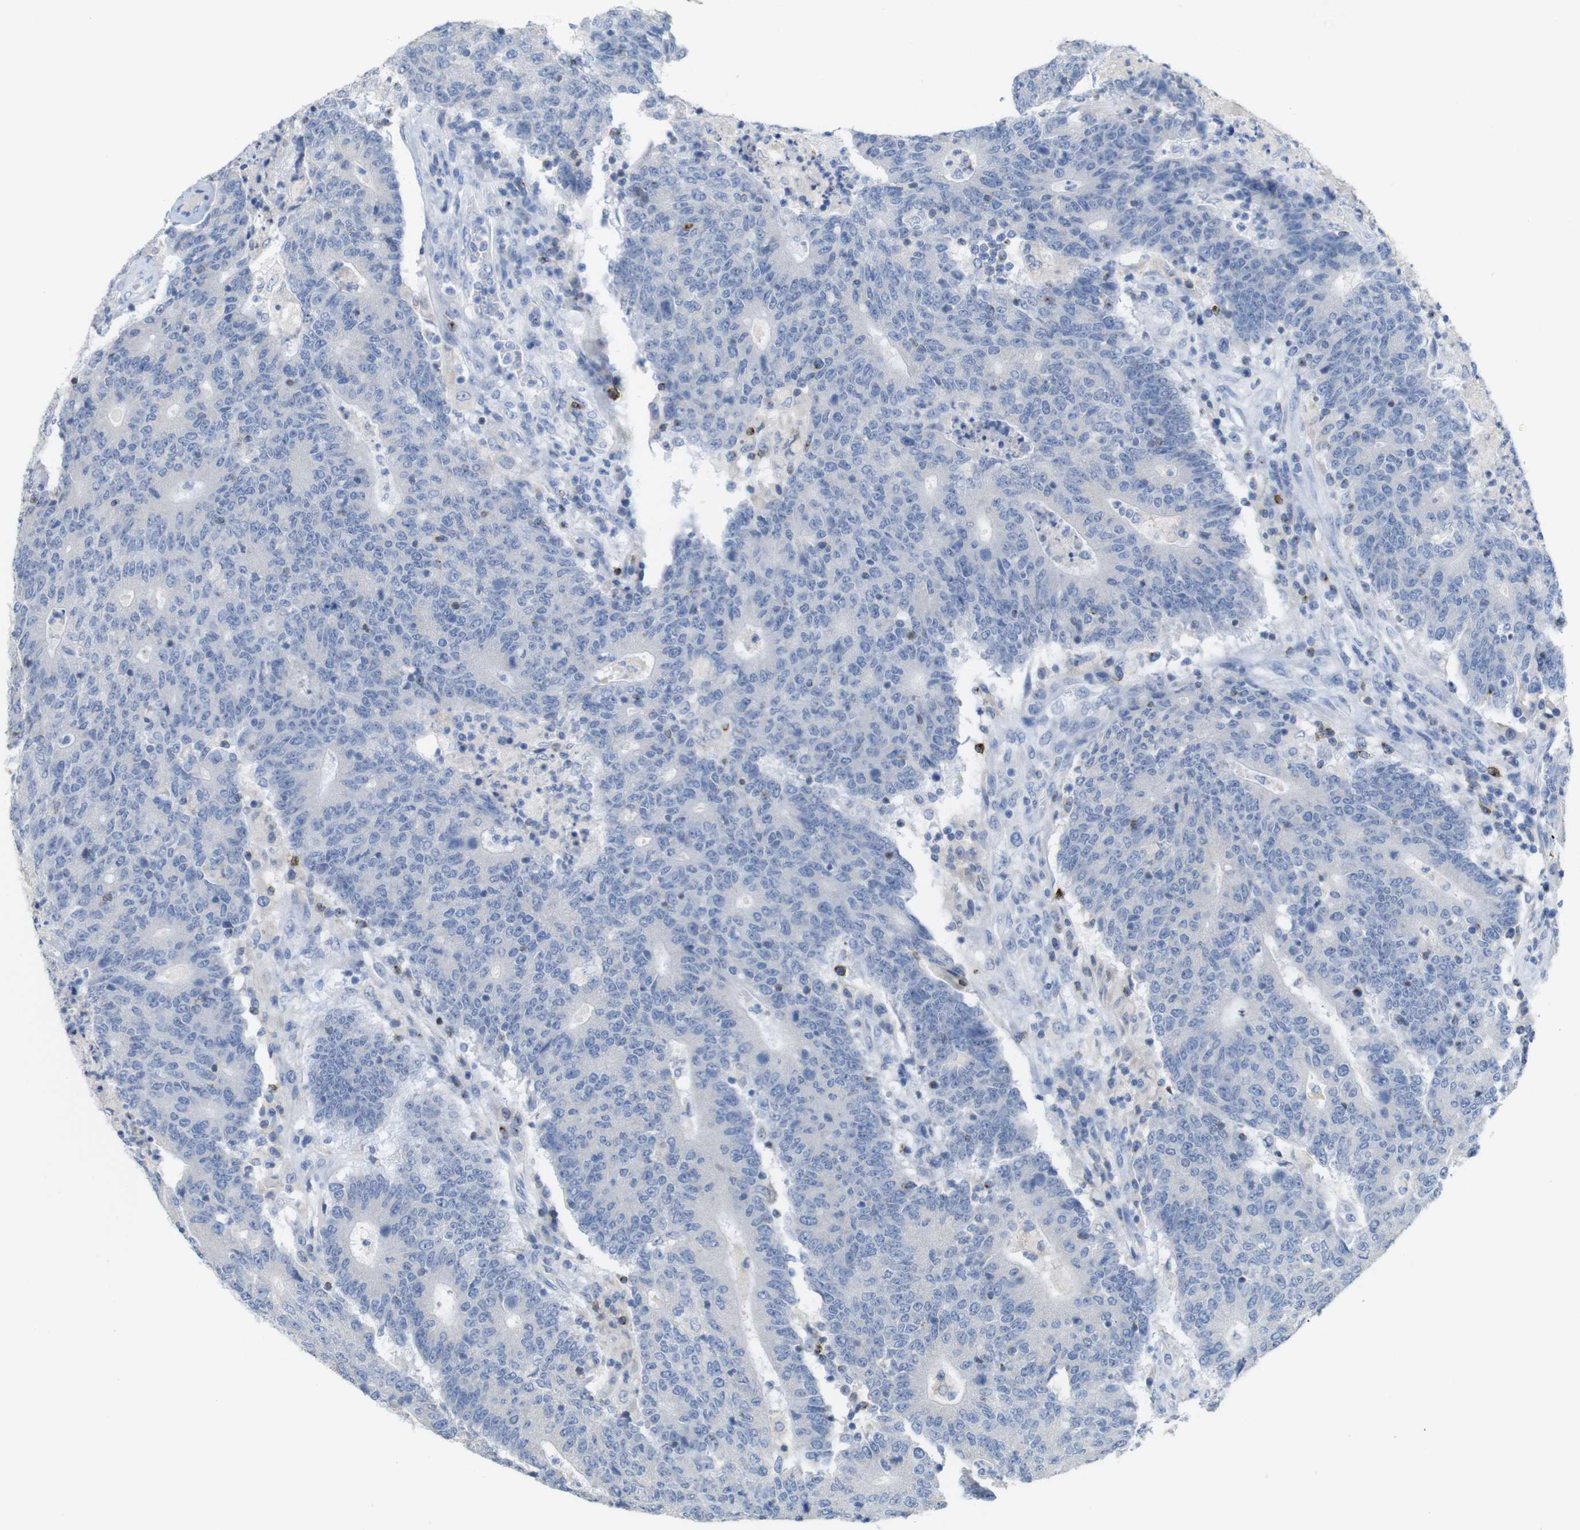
{"staining": {"intensity": "negative", "quantity": "none", "location": "none"}, "tissue": "colorectal cancer", "cell_type": "Tumor cells", "image_type": "cancer", "snomed": [{"axis": "morphology", "description": "Normal tissue, NOS"}, {"axis": "morphology", "description": "Adenocarcinoma, NOS"}, {"axis": "topography", "description": "Colon"}], "caption": "Immunohistochemistry (IHC) of human colorectal adenocarcinoma reveals no expression in tumor cells.", "gene": "LAG3", "patient": {"sex": "female", "age": 75}}